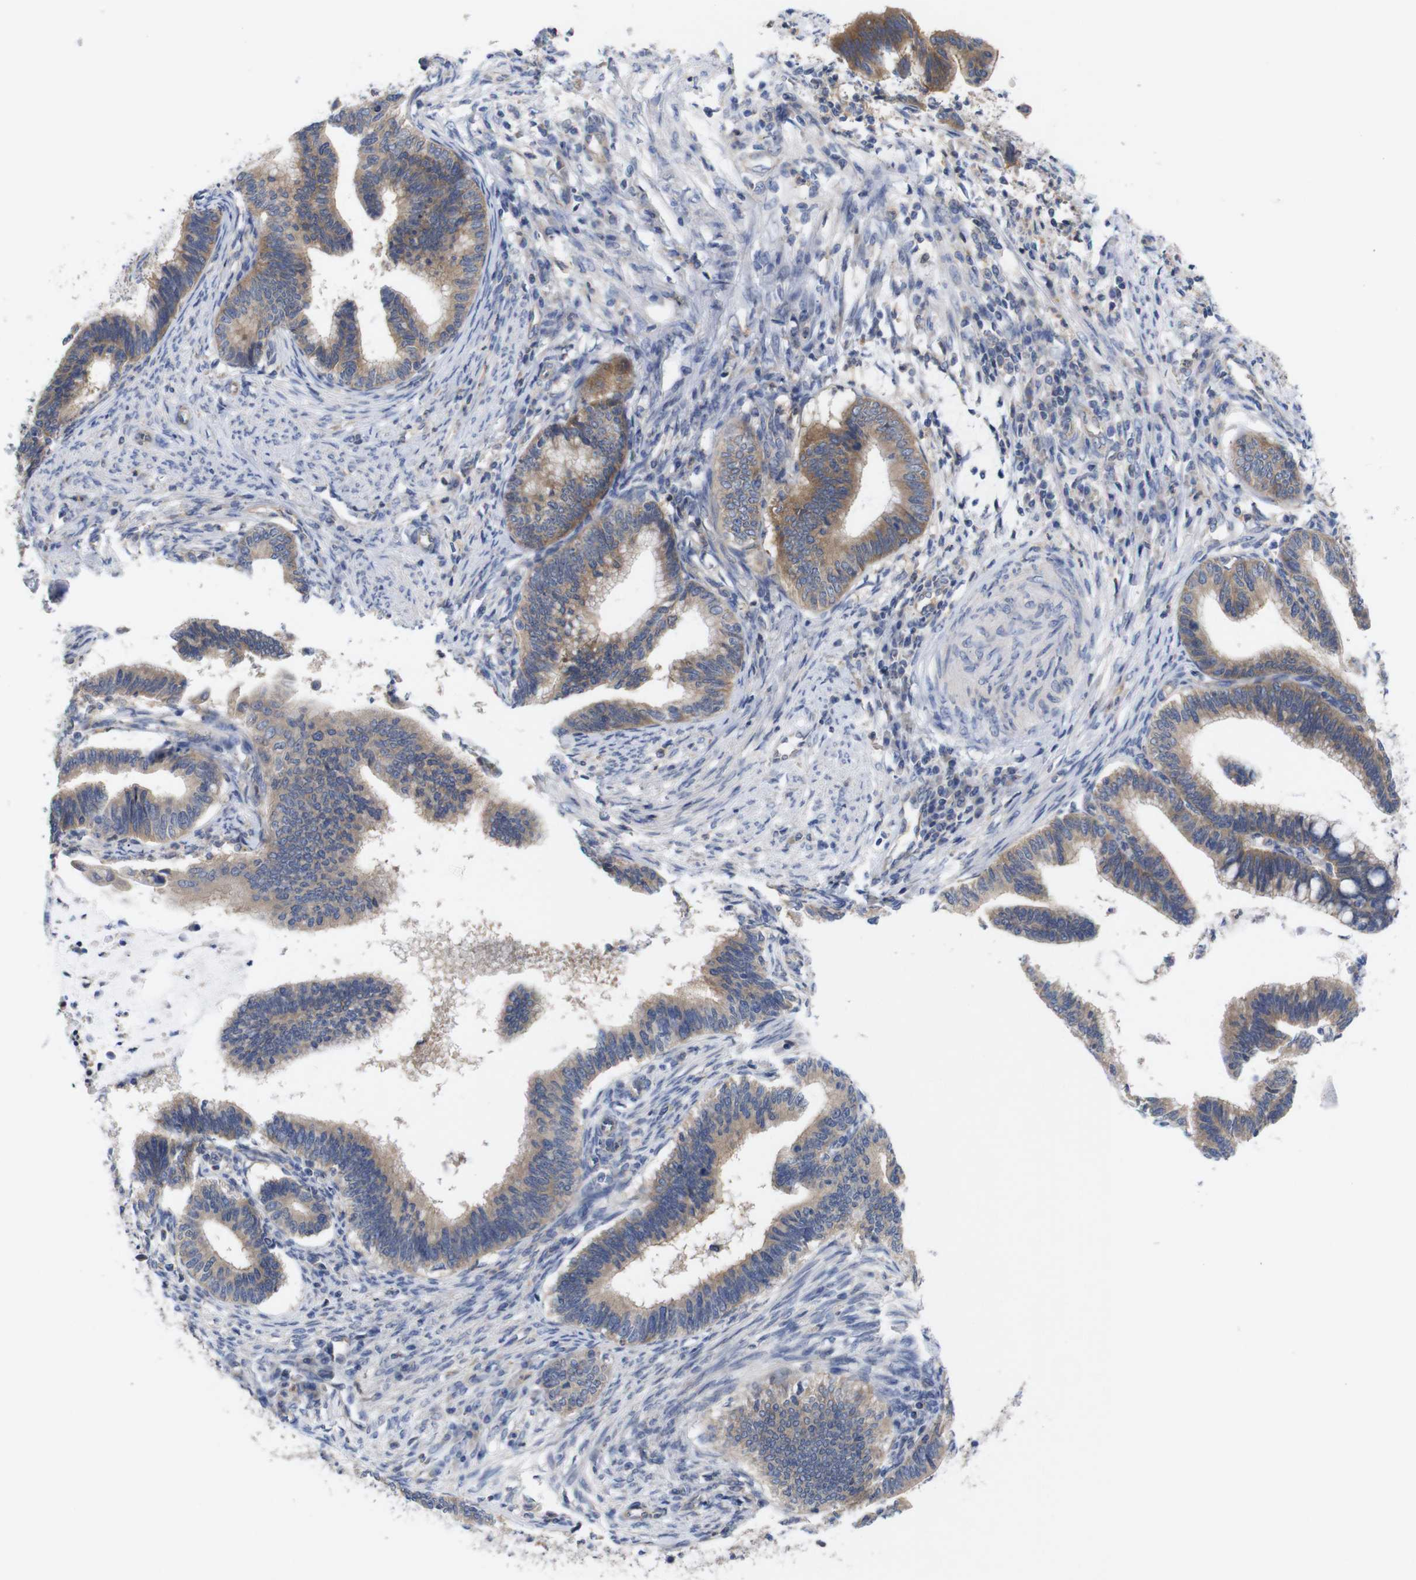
{"staining": {"intensity": "moderate", "quantity": ">75%", "location": "cytoplasmic/membranous"}, "tissue": "cervical cancer", "cell_type": "Tumor cells", "image_type": "cancer", "snomed": [{"axis": "morphology", "description": "Adenocarcinoma, NOS"}, {"axis": "topography", "description": "Cervix"}], "caption": "Moderate cytoplasmic/membranous expression is identified in about >75% of tumor cells in cervical cancer (adenocarcinoma).", "gene": "USH1C", "patient": {"sex": "female", "age": 36}}